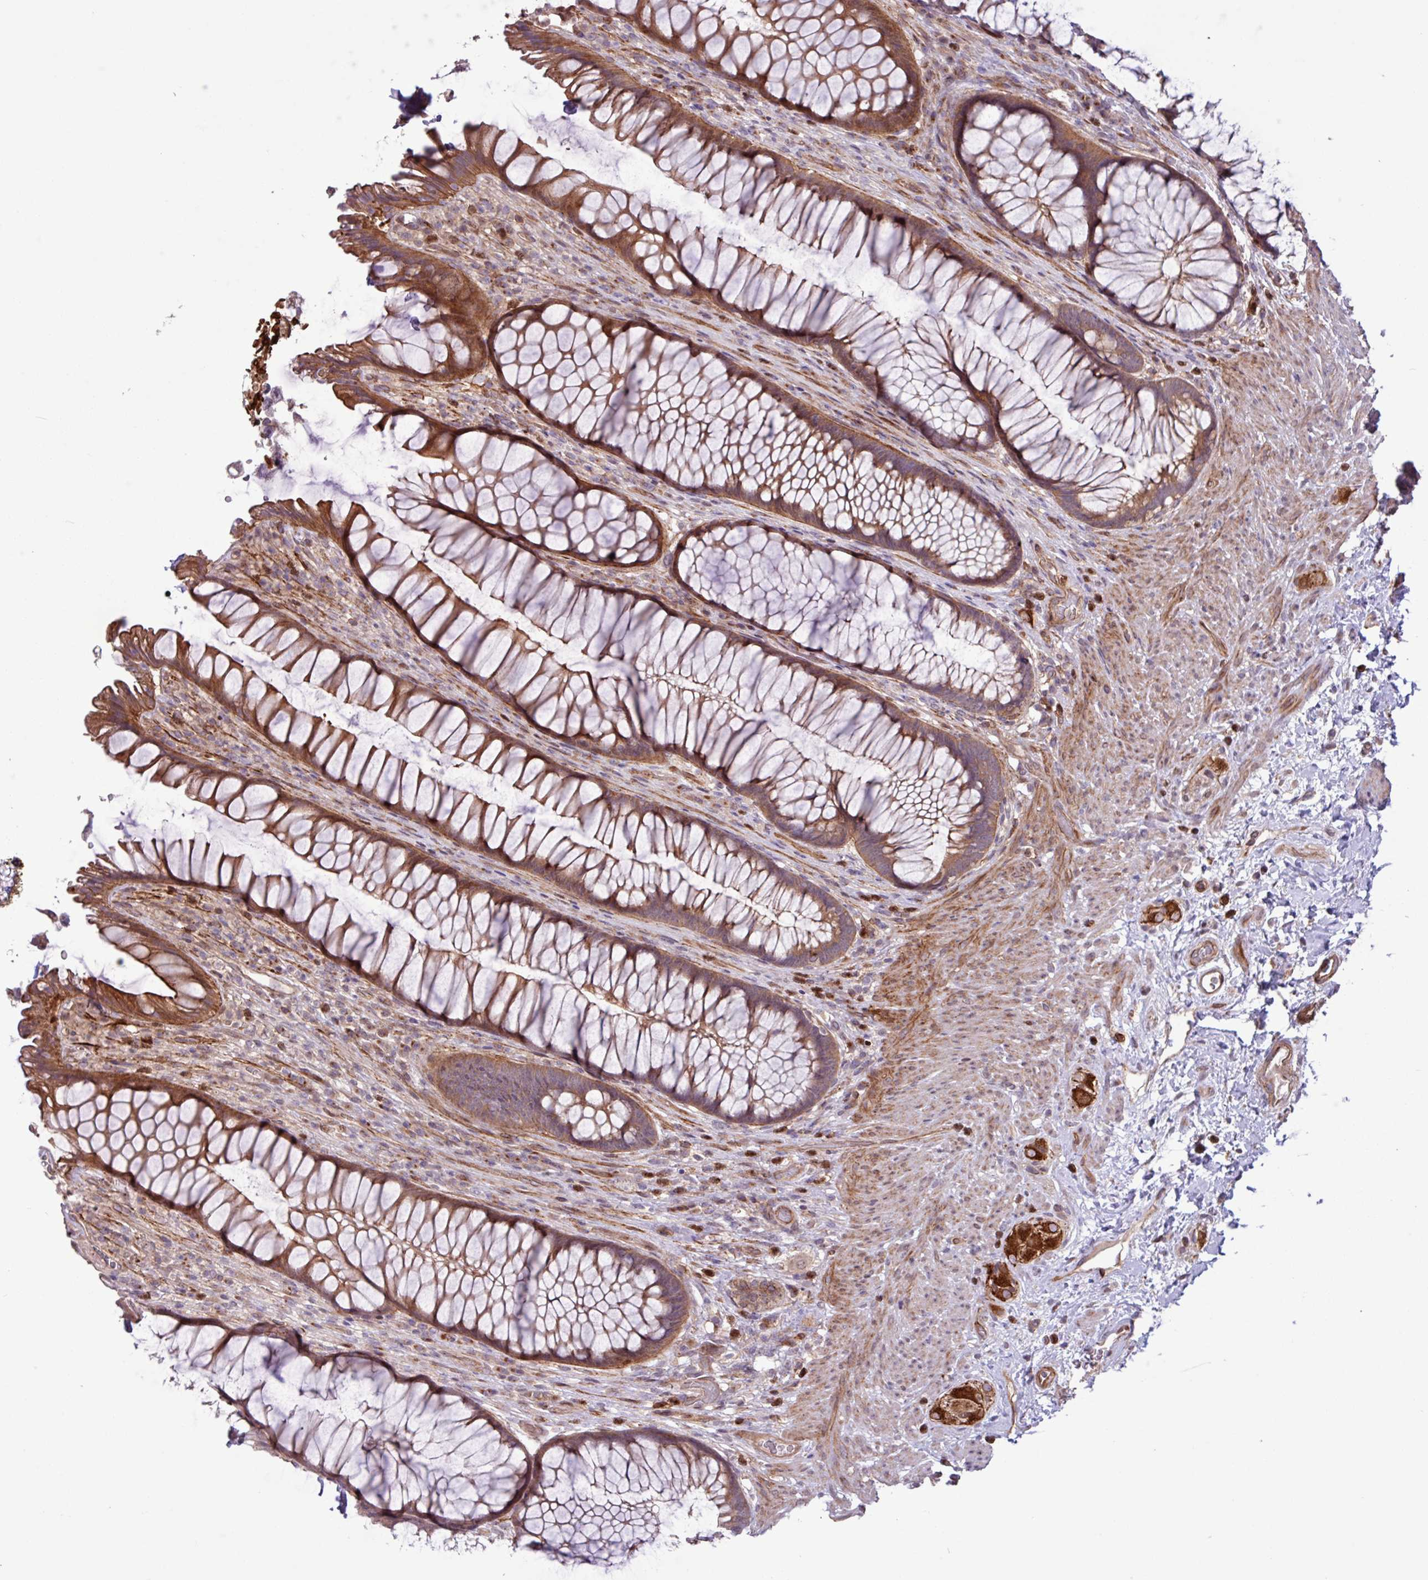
{"staining": {"intensity": "moderate", "quantity": ">75%", "location": "cytoplasmic/membranous"}, "tissue": "rectum", "cell_type": "Glandular cells", "image_type": "normal", "snomed": [{"axis": "morphology", "description": "Normal tissue, NOS"}, {"axis": "topography", "description": "Smooth muscle"}, {"axis": "topography", "description": "Rectum"}], "caption": "Rectum stained for a protein demonstrates moderate cytoplasmic/membranous positivity in glandular cells. (DAB (3,3'-diaminobenzidine) = brown stain, brightfield microscopy at high magnification).", "gene": "CNTRL", "patient": {"sex": "male", "age": 53}}